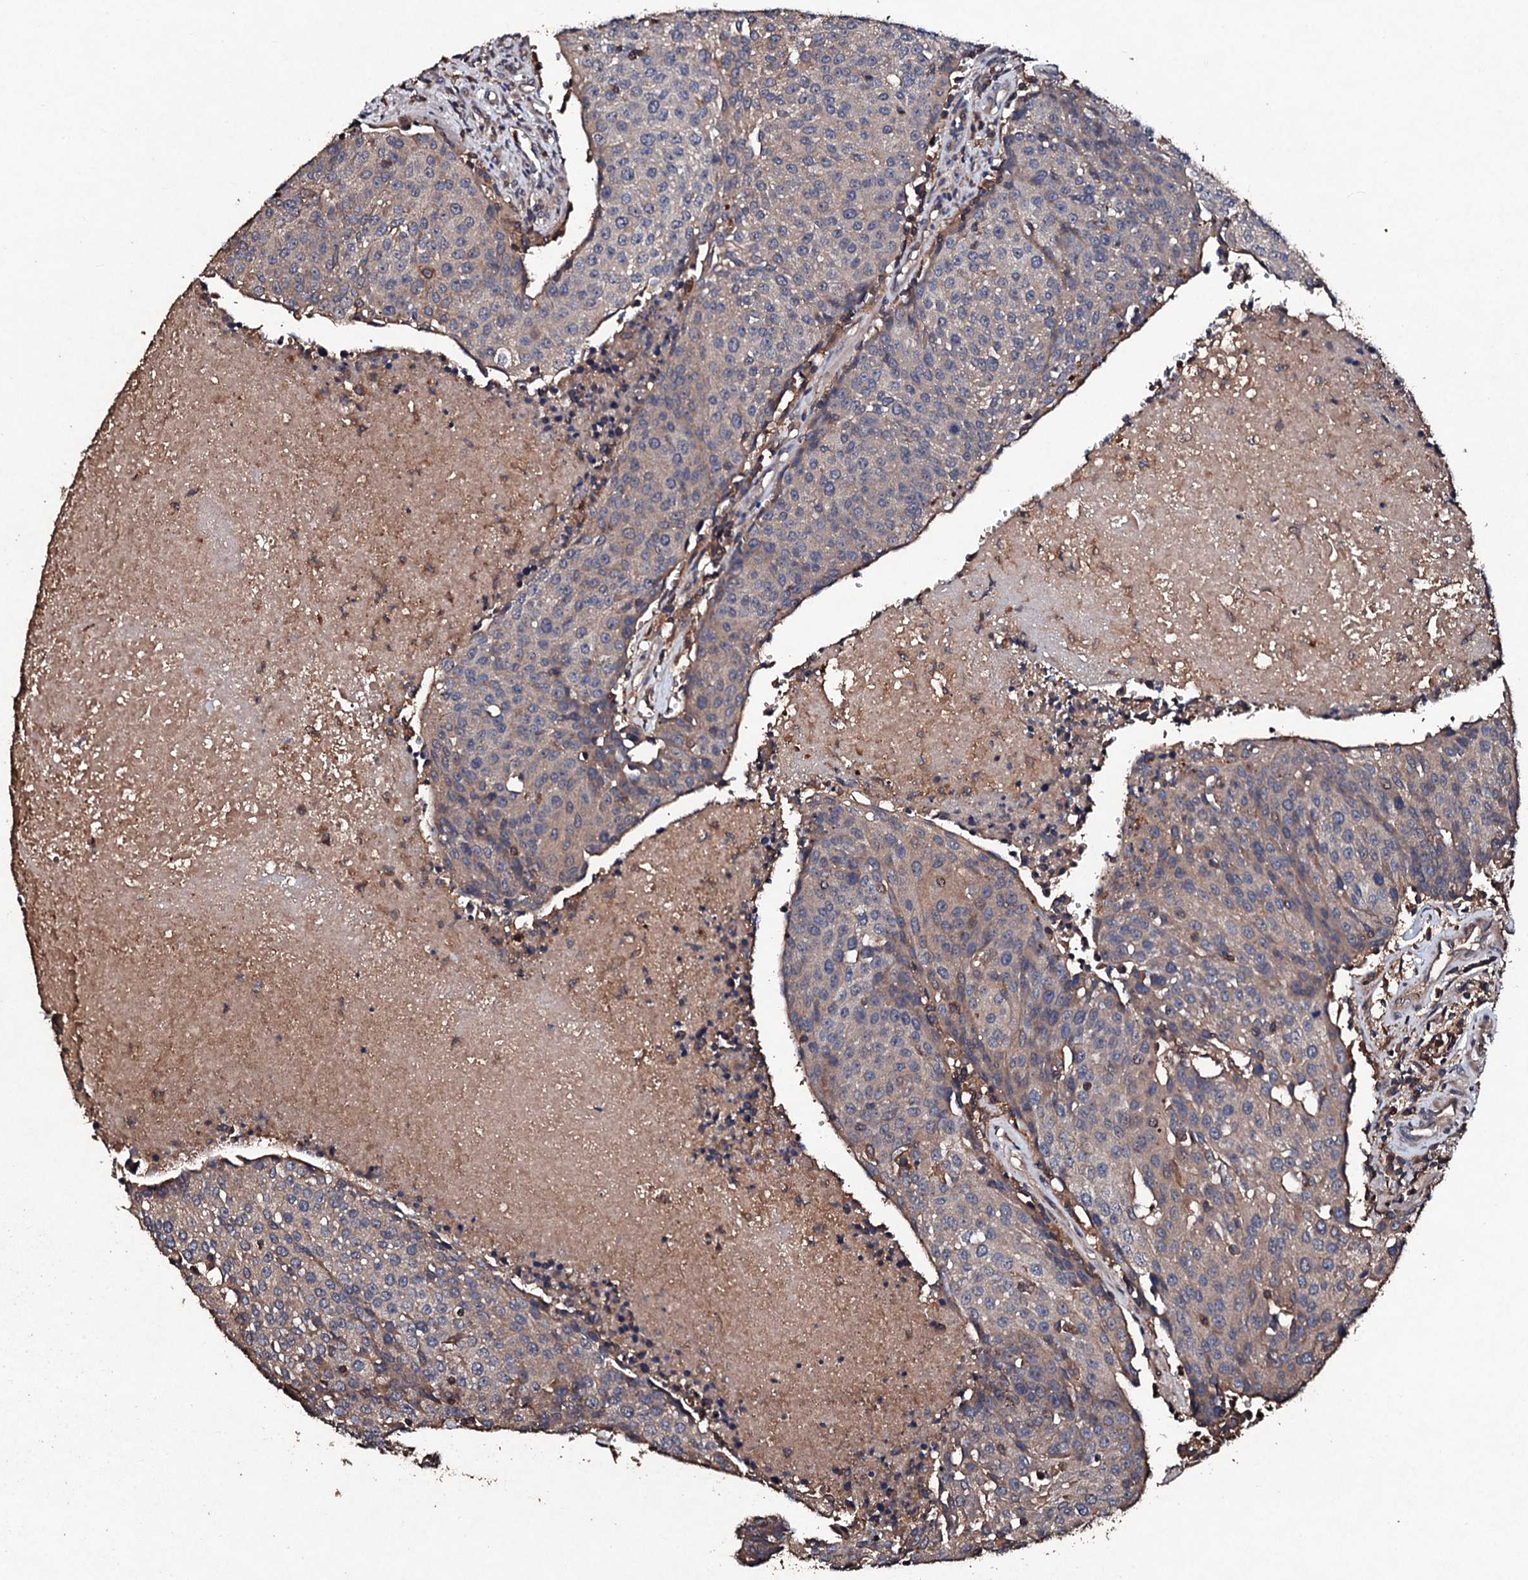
{"staining": {"intensity": "weak", "quantity": "<25%", "location": "cytoplasmic/membranous"}, "tissue": "urothelial cancer", "cell_type": "Tumor cells", "image_type": "cancer", "snomed": [{"axis": "morphology", "description": "Urothelial carcinoma, High grade"}, {"axis": "topography", "description": "Urinary bladder"}], "caption": "A histopathology image of high-grade urothelial carcinoma stained for a protein shows no brown staining in tumor cells. The staining is performed using DAB brown chromogen with nuclei counter-stained in using hematoxylin.", "gene": "KERA", "patient": {"sex": "female", "age": 85}}